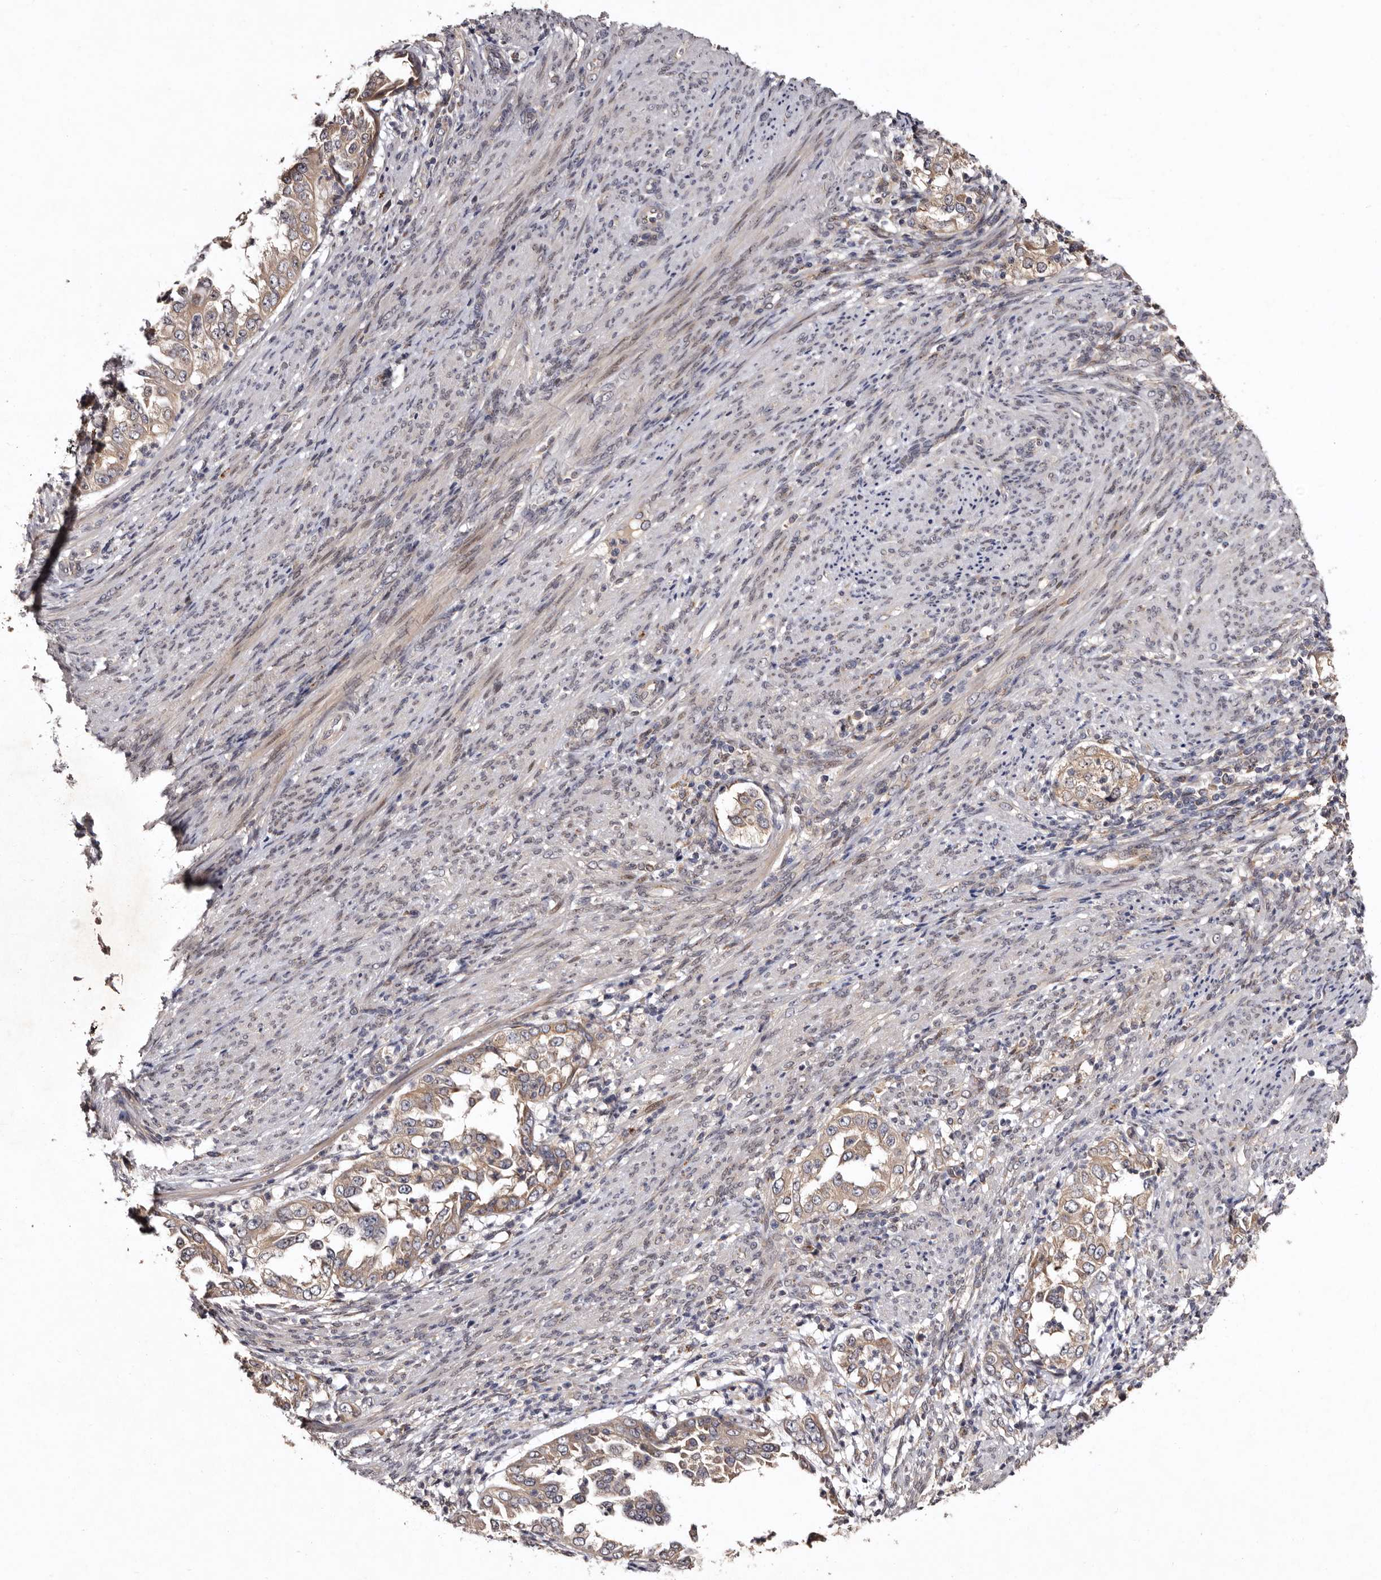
{"staining": {"intensity": "weak", "quantity": ">75%", "location": "cytoplasmic/membranous"}, "tissue": "endometrial cancer", "cell_type": "Tumor cells", "image_type": "cancer", "snomed": [{"axis": "morphology", "description": "Adenocarcinoma, NOS"}, {"axis": "topography", "description": "Endometrium"}], "caption": "Protein staining exhibits weak cytoplasmic/membranous staining in about >75% of tumor cells in adenocarcinoma (endometrial). (DAB IHC with brightfield microscopy, high magnification).", "gene": "FAM91A1", "patient": {"sex": "female", "age": 85}}